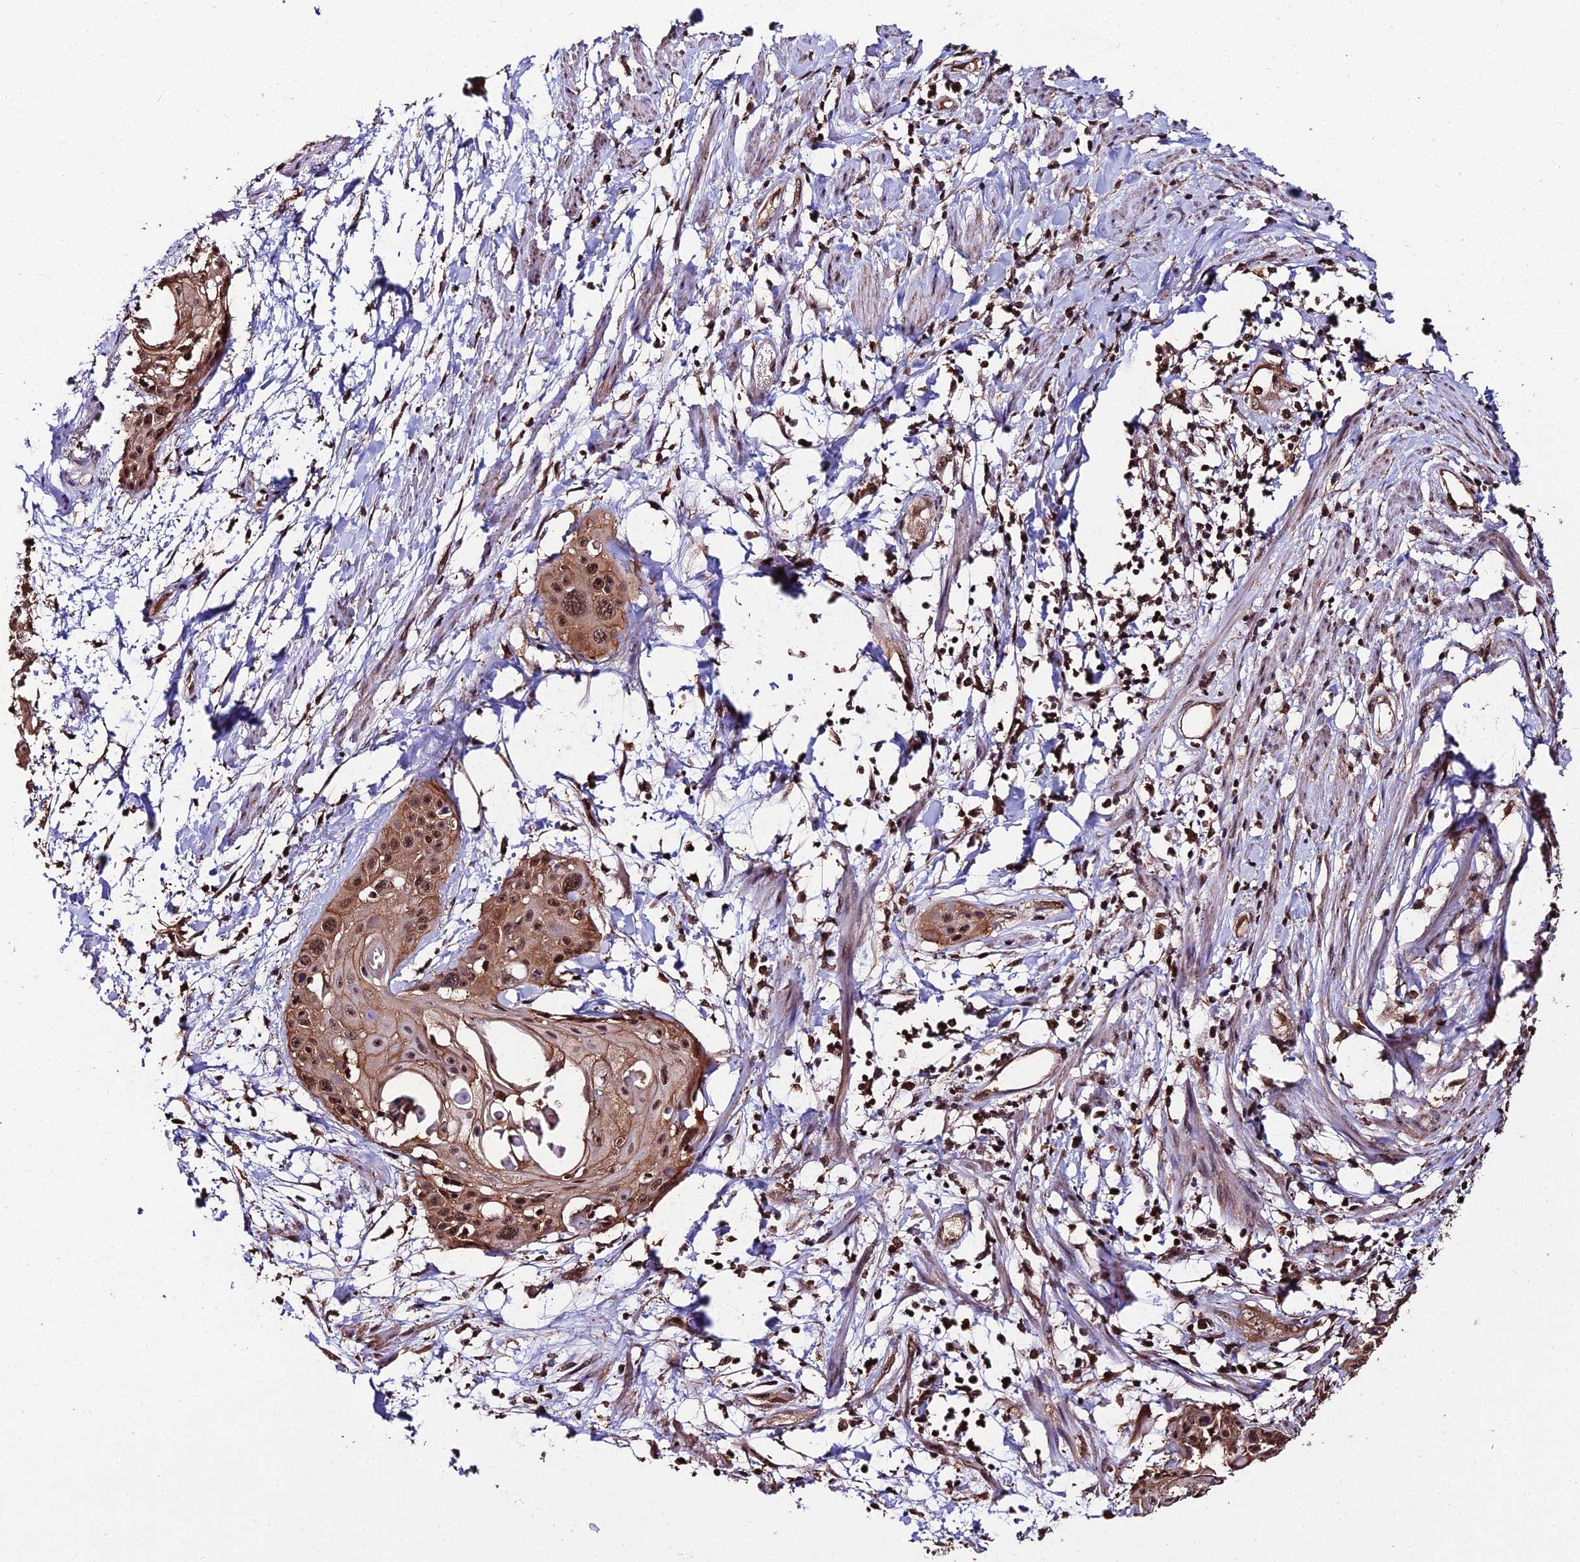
{"staining": {"intensity": "moderate", "quantity": ">75%", "location": "cytoplasmic/membranous,nuclear"}, "tissue": "cervical cancer", "cell_type": "Tumor cells", "image_type": "cancer", "snomed": [{"axis": "morphology", "description": "Squamous cell carcinoma, NOS"}, {"axis": "topography", "description": "Cervix"}], "caption": "Protein staining by IHC shows moderate cytoplasmic/membranous and nuclear expression in about >75% of tumor cells in squamous cell carcinoma (cervical). The staining is performed using DAB (3,3'-diaminobenzidine) brown chromogen to label protein expression. The nuclei are counter-stained blue using hematoxylin.", "gene": "PPP4C", "patient": {"sex": "female", "age": 57}}